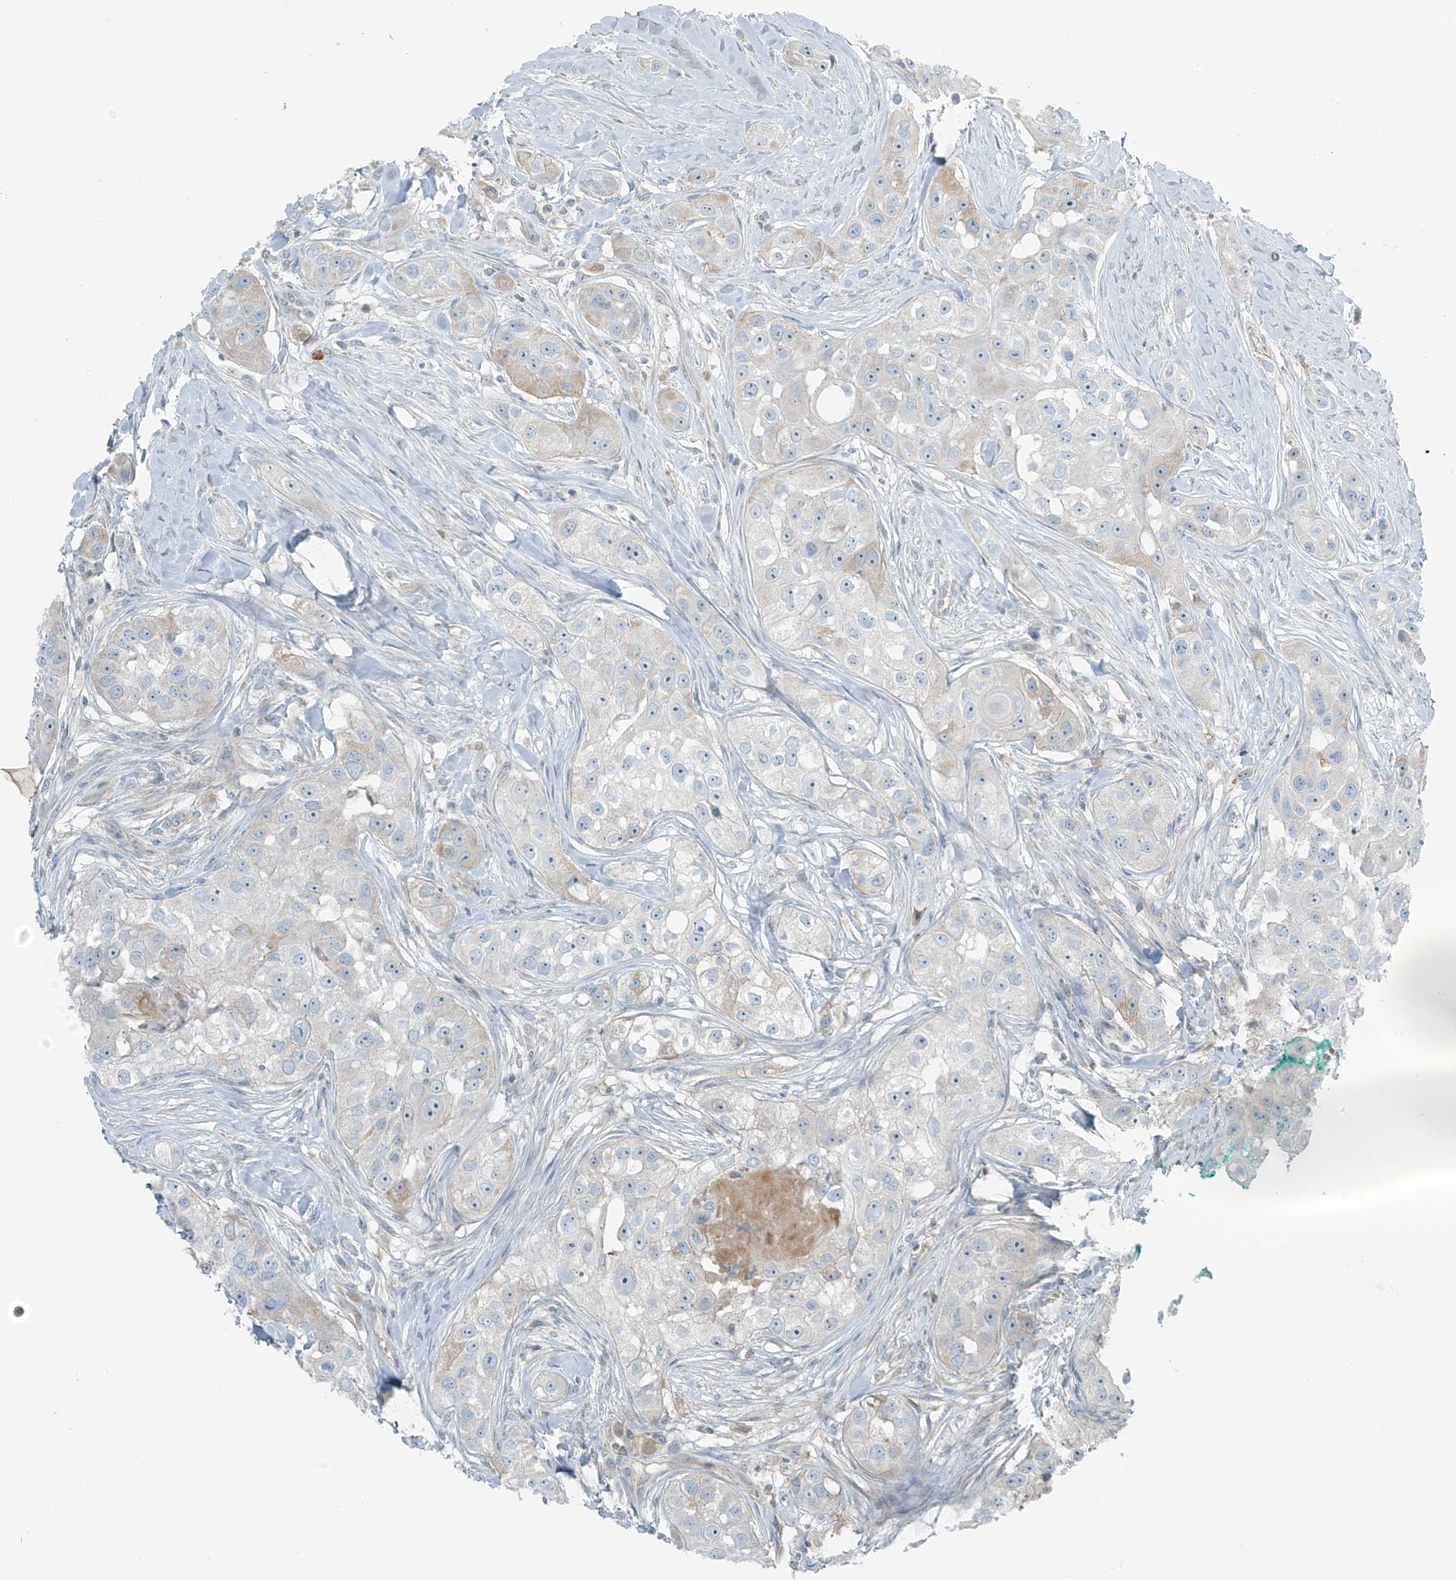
{"staining": {"intensity": "negative", "quantity": "none", "location": "none"}, "tissue": "head and neck cancer", "cell_type": "Tumor cells", "image_type": "cancer", "snomed": [{"axis": "morphology", "description": "Normal tissue, NOS"}, {"axis": "morphology", "description": "Squamous cell carcinoma, NOS"}, {"axis": "topography", "description": "Skeletal muscle"}, {"axis": "topography", "description": "Head-Neck"}], "caption": "Tumor cells show no significant protein positivity in squamous cell carcinoma (head and neck).", "gene": "FAM131C", "patient": {"sex": "male", "age": 51}}